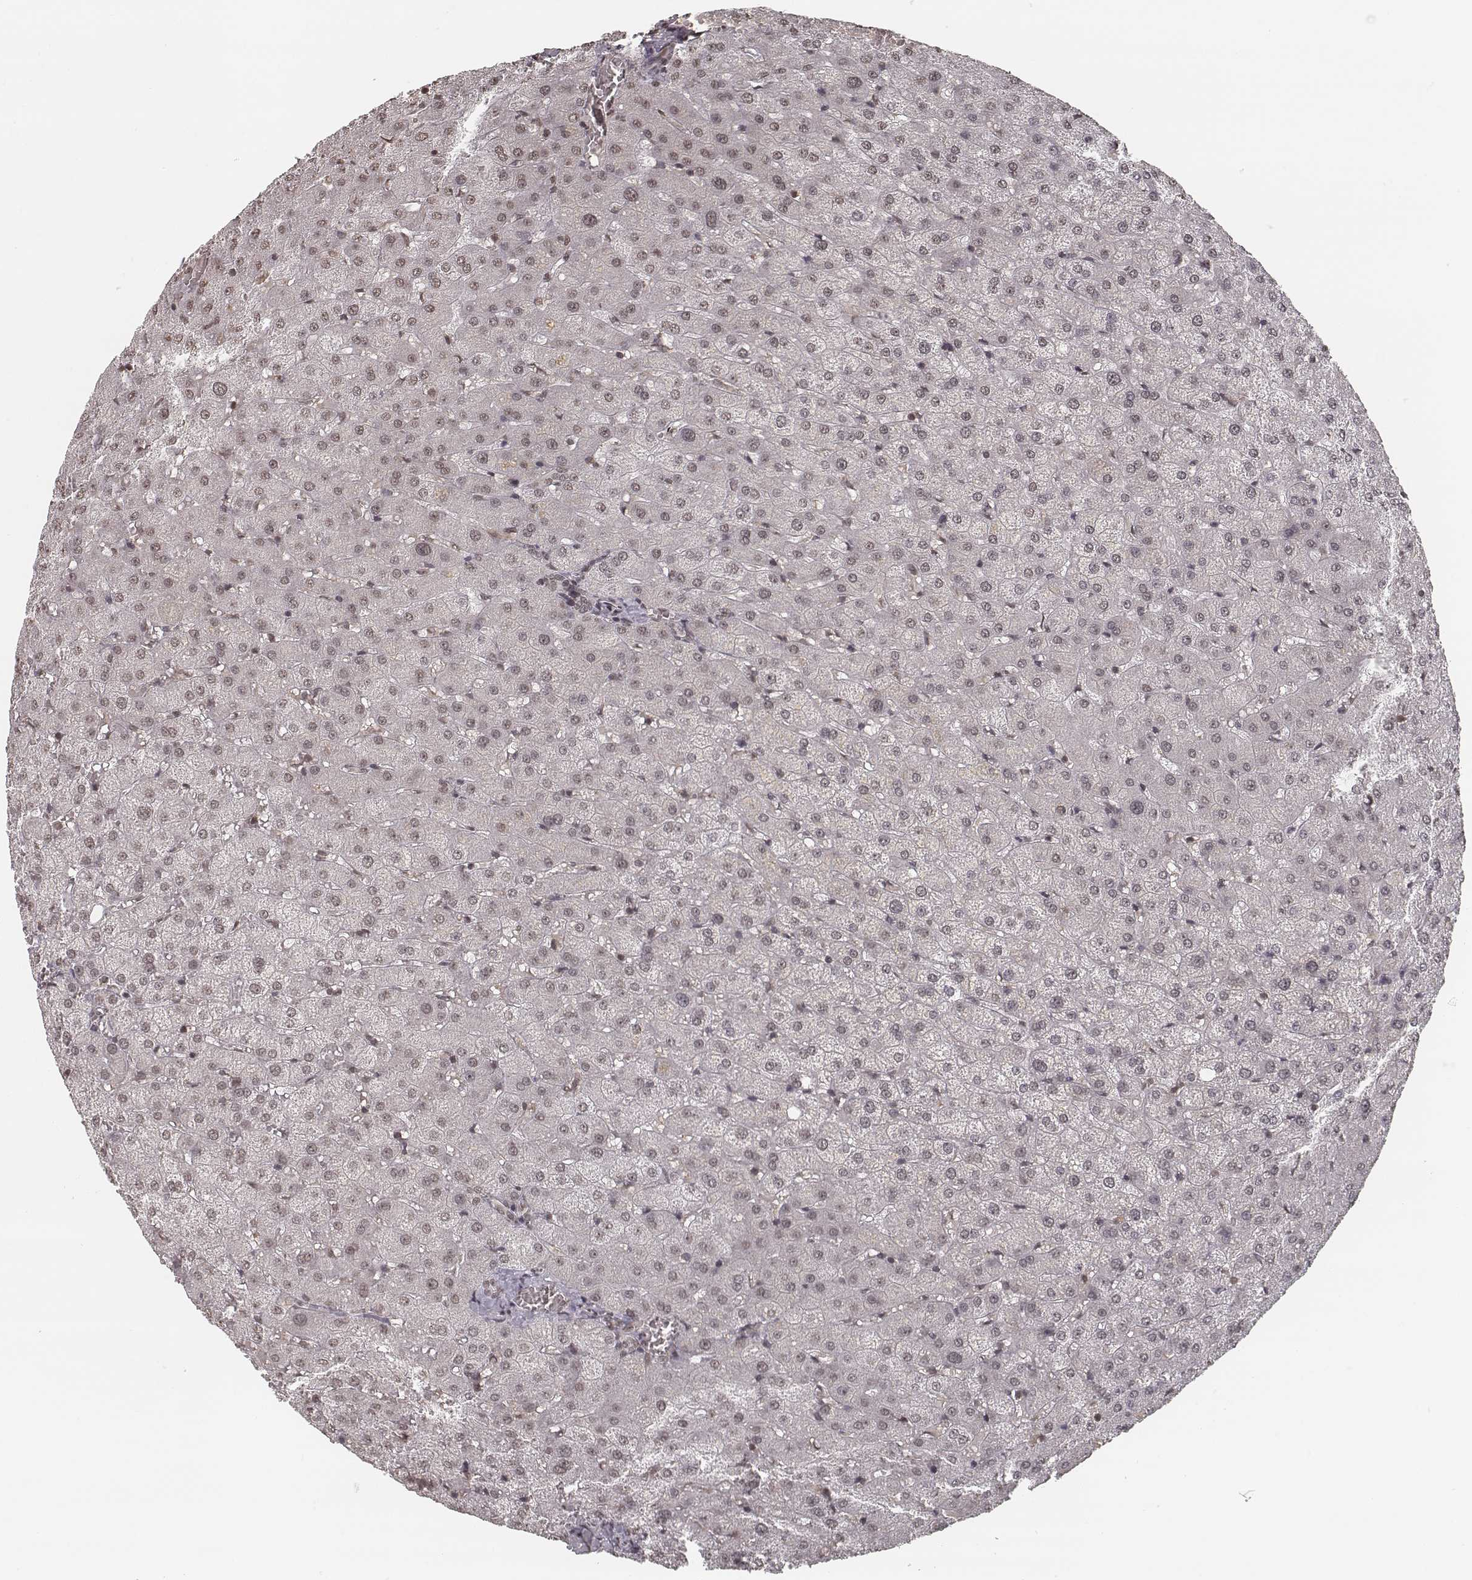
{"staining": {"intensity": "weak", "quantity": ">75%", "location": "nuclear"}, "tissue": "liver", "cell_type": "Cholangiocytes", "image_type": "normal", "snomed": [{"axis": "morphology", "description": "Normal tissue, NOS"}, {"axis": "topography", "description": "Liver"}], "caption": "Brown immunohistochemical staining in normal liver exhibits weak nuclear expression in approximately >75% of cholangiocytes.", "gene": "HMGA2", "patient": {"sex": "female", "age": 50}}